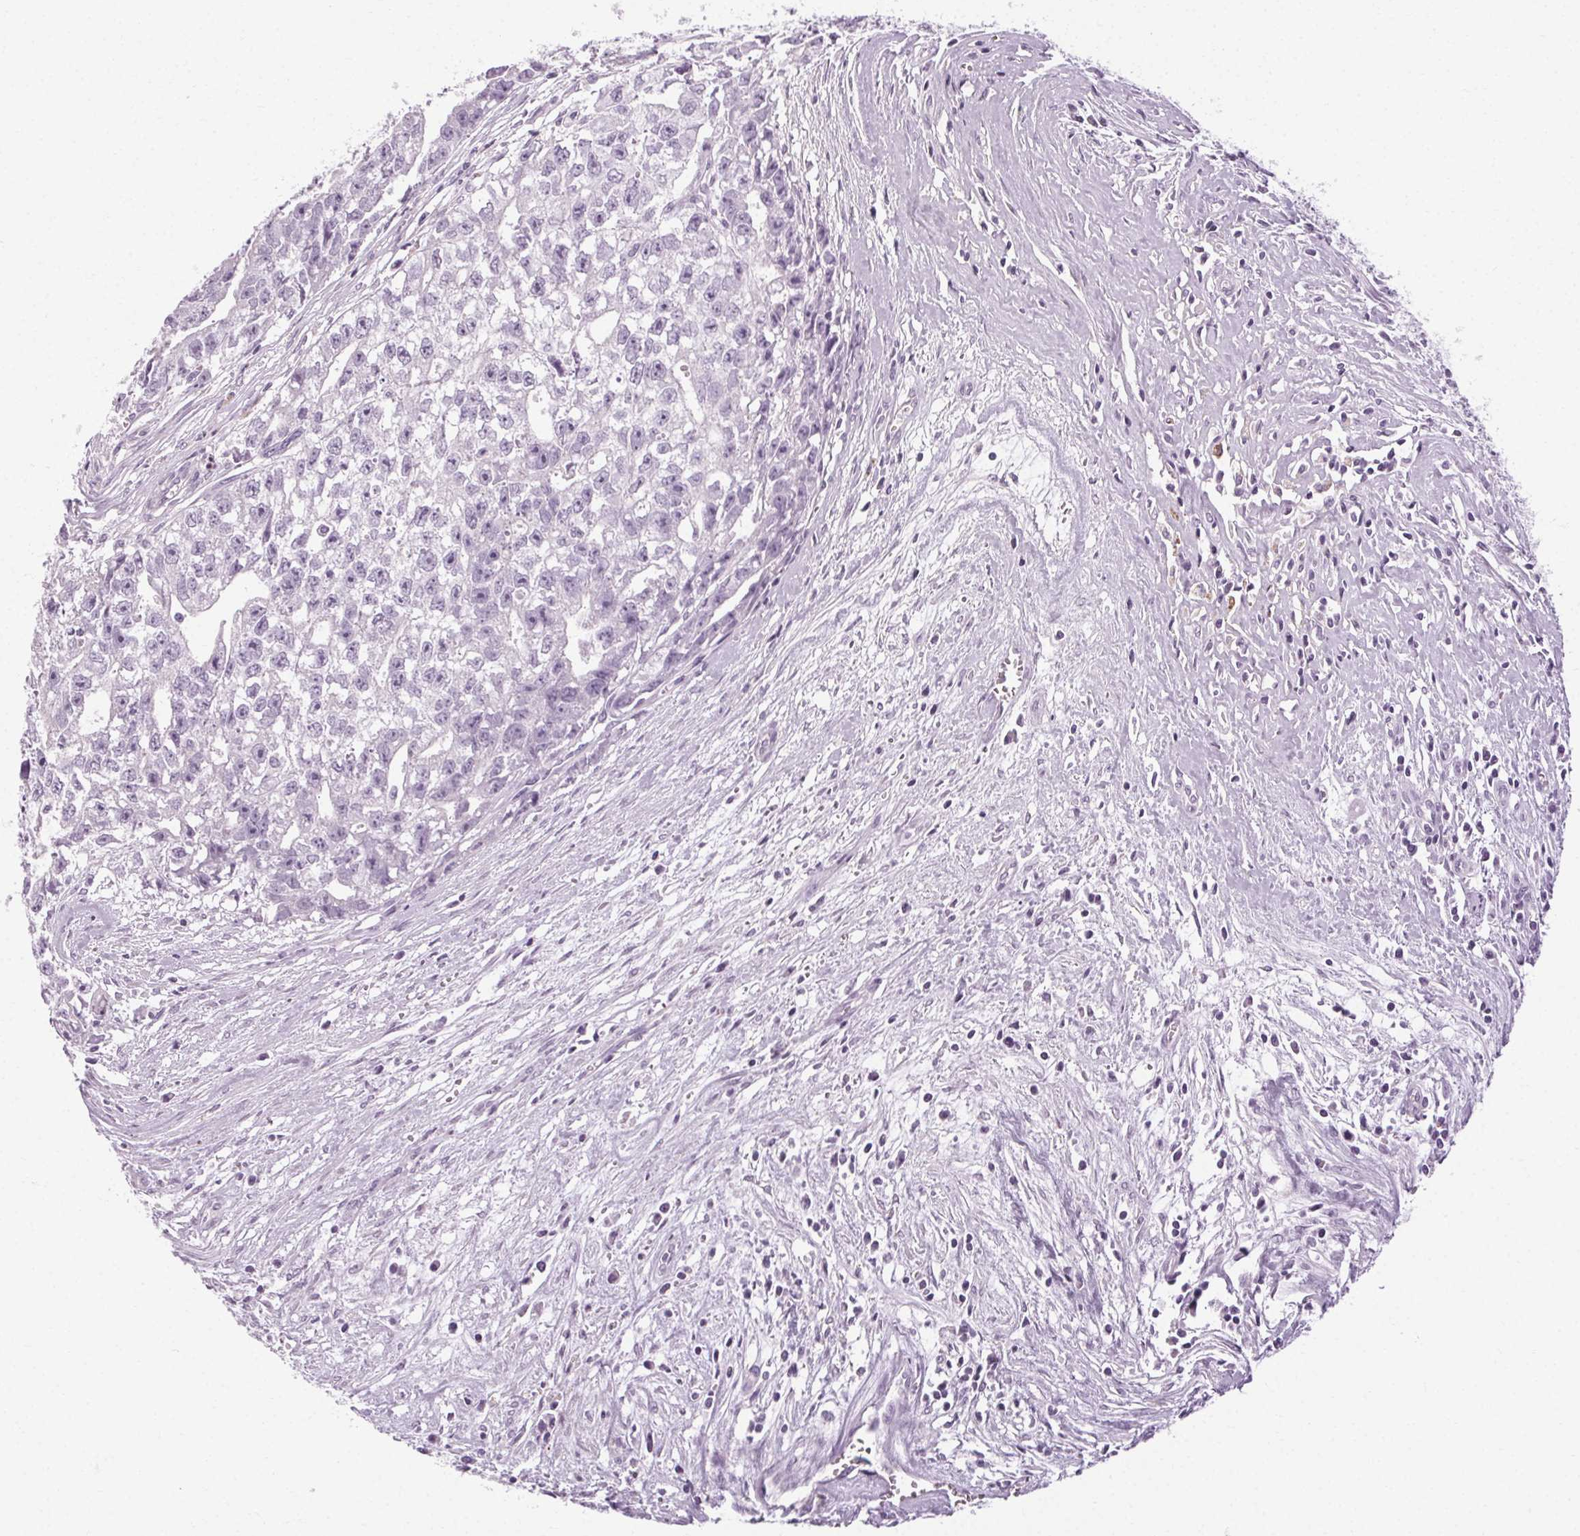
{"staining": {"intensity": "negative", "quantity": "none", "location": "none"}, "tissue": "testis cancer", "cell_type": "Tumor cells", "image_type": "cancer", "snomed": [{"axis": "morphology", "description": "Carcinoma, Embryonal, NOS"}, {"axis": "morphology", "description": "Teratoma, malignant, NOS"}, {"axis": "topography", "description": "Testis"}], "caption": "Immunohistochemical staining of testis cancer displays no significant positivity in tumor cells. (Immunohistochemistry (ihc), brightfield microscopy, high magnification).", "gene": "POMC", "patient": {"sex": "male", "age": 24}}